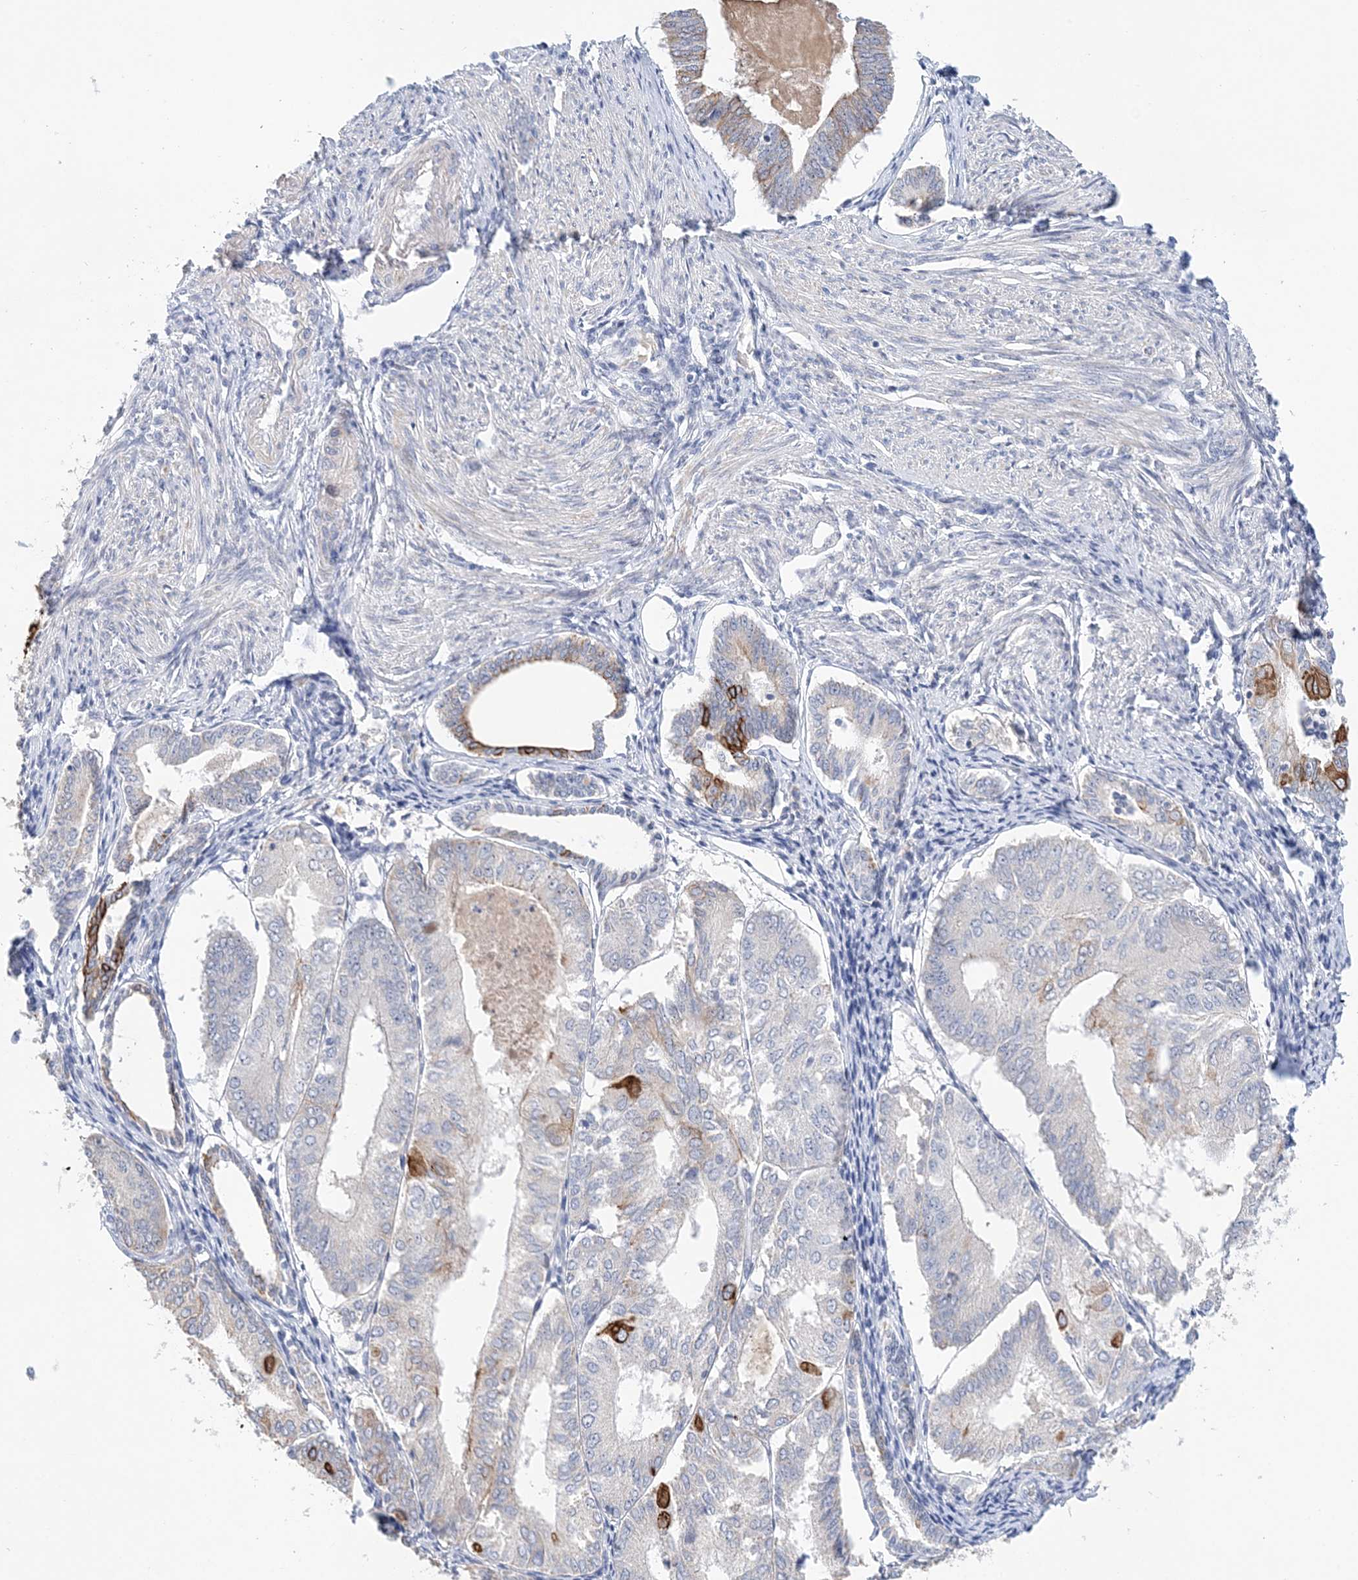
{"staining": {"intensity": "moderate", "quantity": "<25%", "location": "cytoplasmic/membranous"}, "tissue": "endometrial cancer", "cell_type": "Tumor cells", "image_type": "cancer", "snomed": [{"axis": "morphology", "description": "Adenocarcinoma, NOS"}, {"axis": "topography", "description": "Endometrium"}], "caption": "Immunohistochemical staining of endometrial adenocarcinoma reveals low levels of moderate cytoplasmic/membranous expression in approximately <25% of tumor cells.", "gene": "LRRIQ4", "patient": {"sex": "female", "age": 81}}